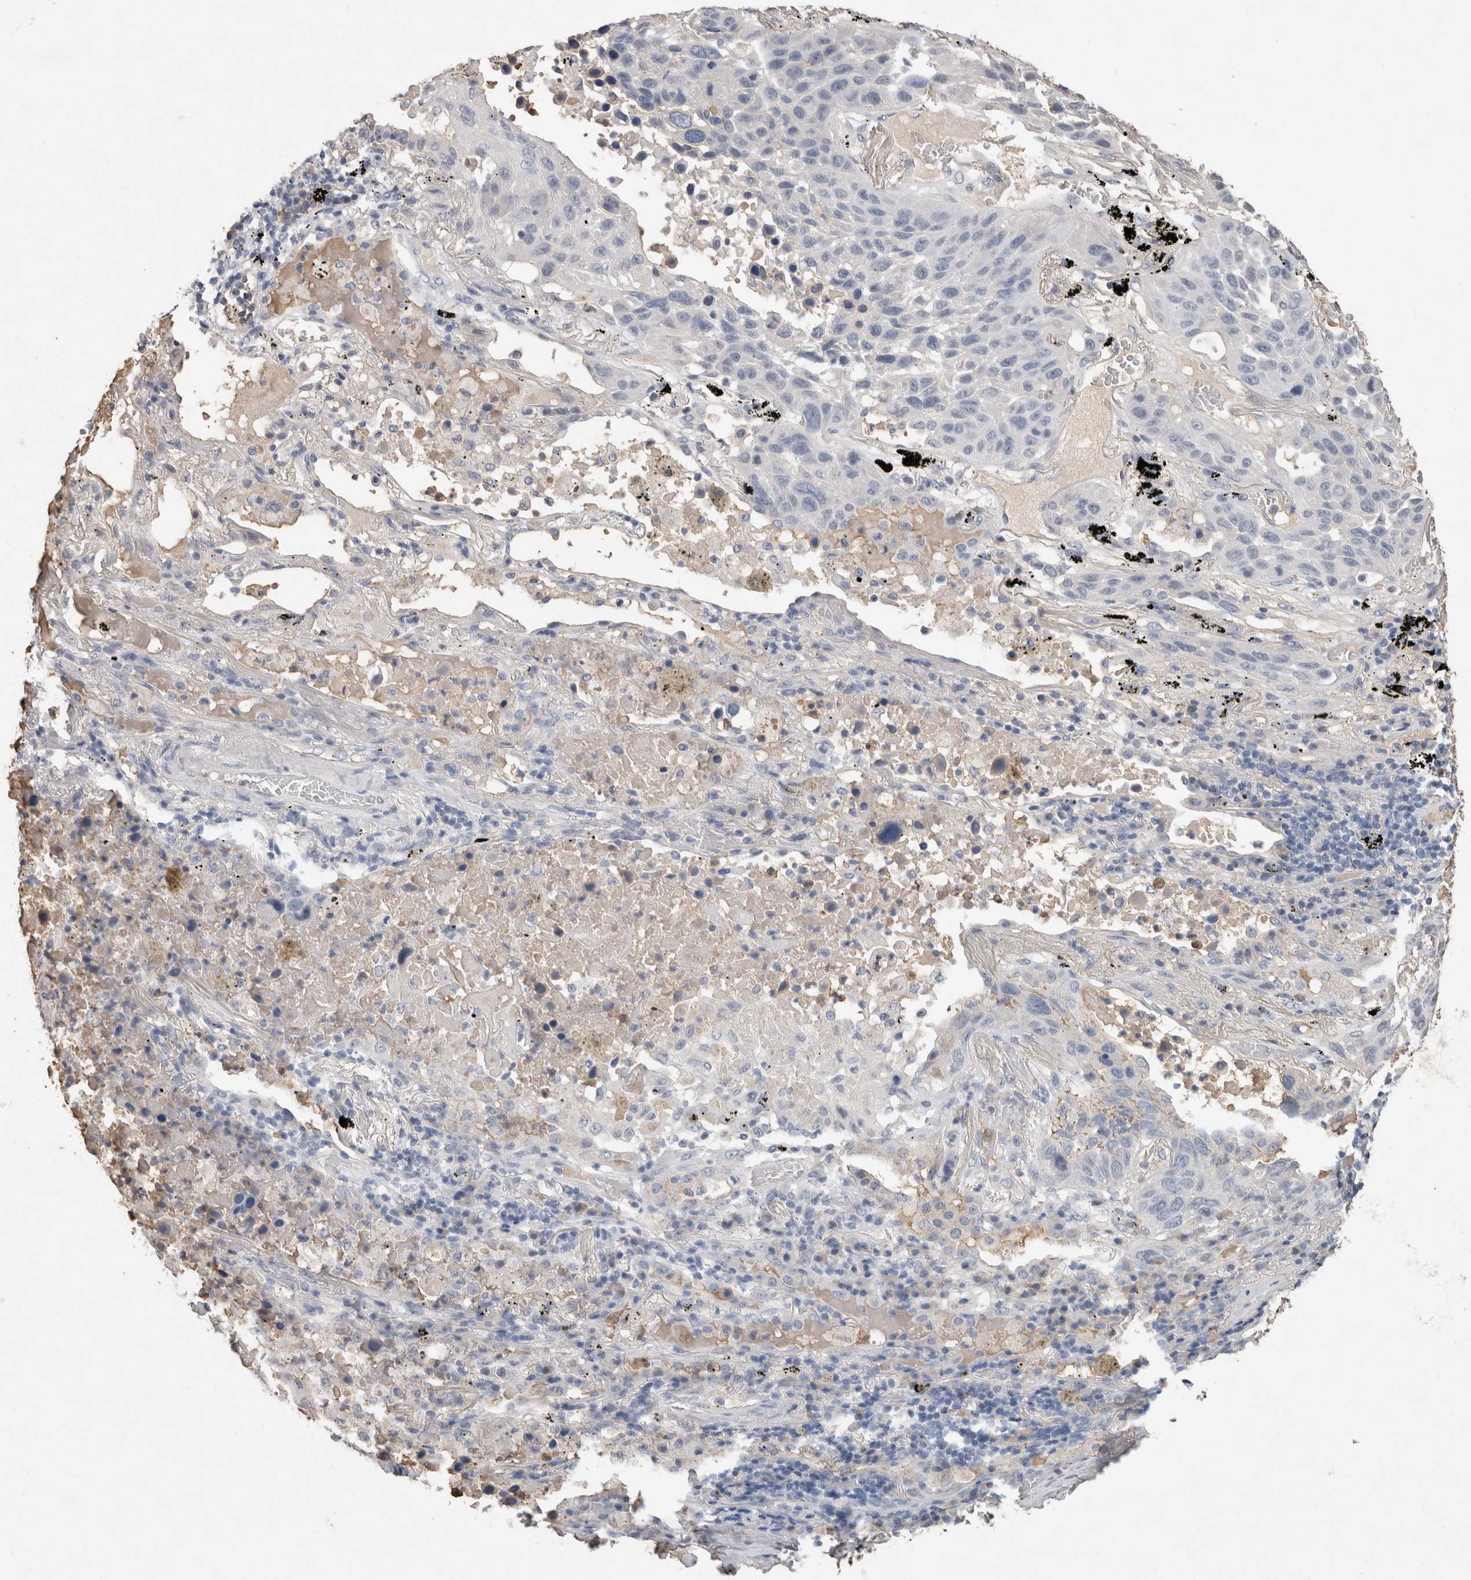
{"staining": {"intensity": "negative", "quantity": "none", "location": "none"}, "tissue": "lung cancer", "cell_type": "Tumor cells", "image_type": "cancer", "snomed": [{"axis": "morphology", "description": "Squamous cell carcinoma, NOS"}, {"axis": "topography", "description": "Lung"}], "caption": "An immunohistochemistry (IHC) image of squamous cell carcinoma (lung) is shown. There is no staining in tumor cells of squamous cell carcinoma (lung). The staining was performed using DAB to visualize the protein expression in brown, while the nuclei were stained in blue with hematoxylin (Magnification: 20x).", "gene": "FABP7", "patient": {"sex": "male", "age": 57}}